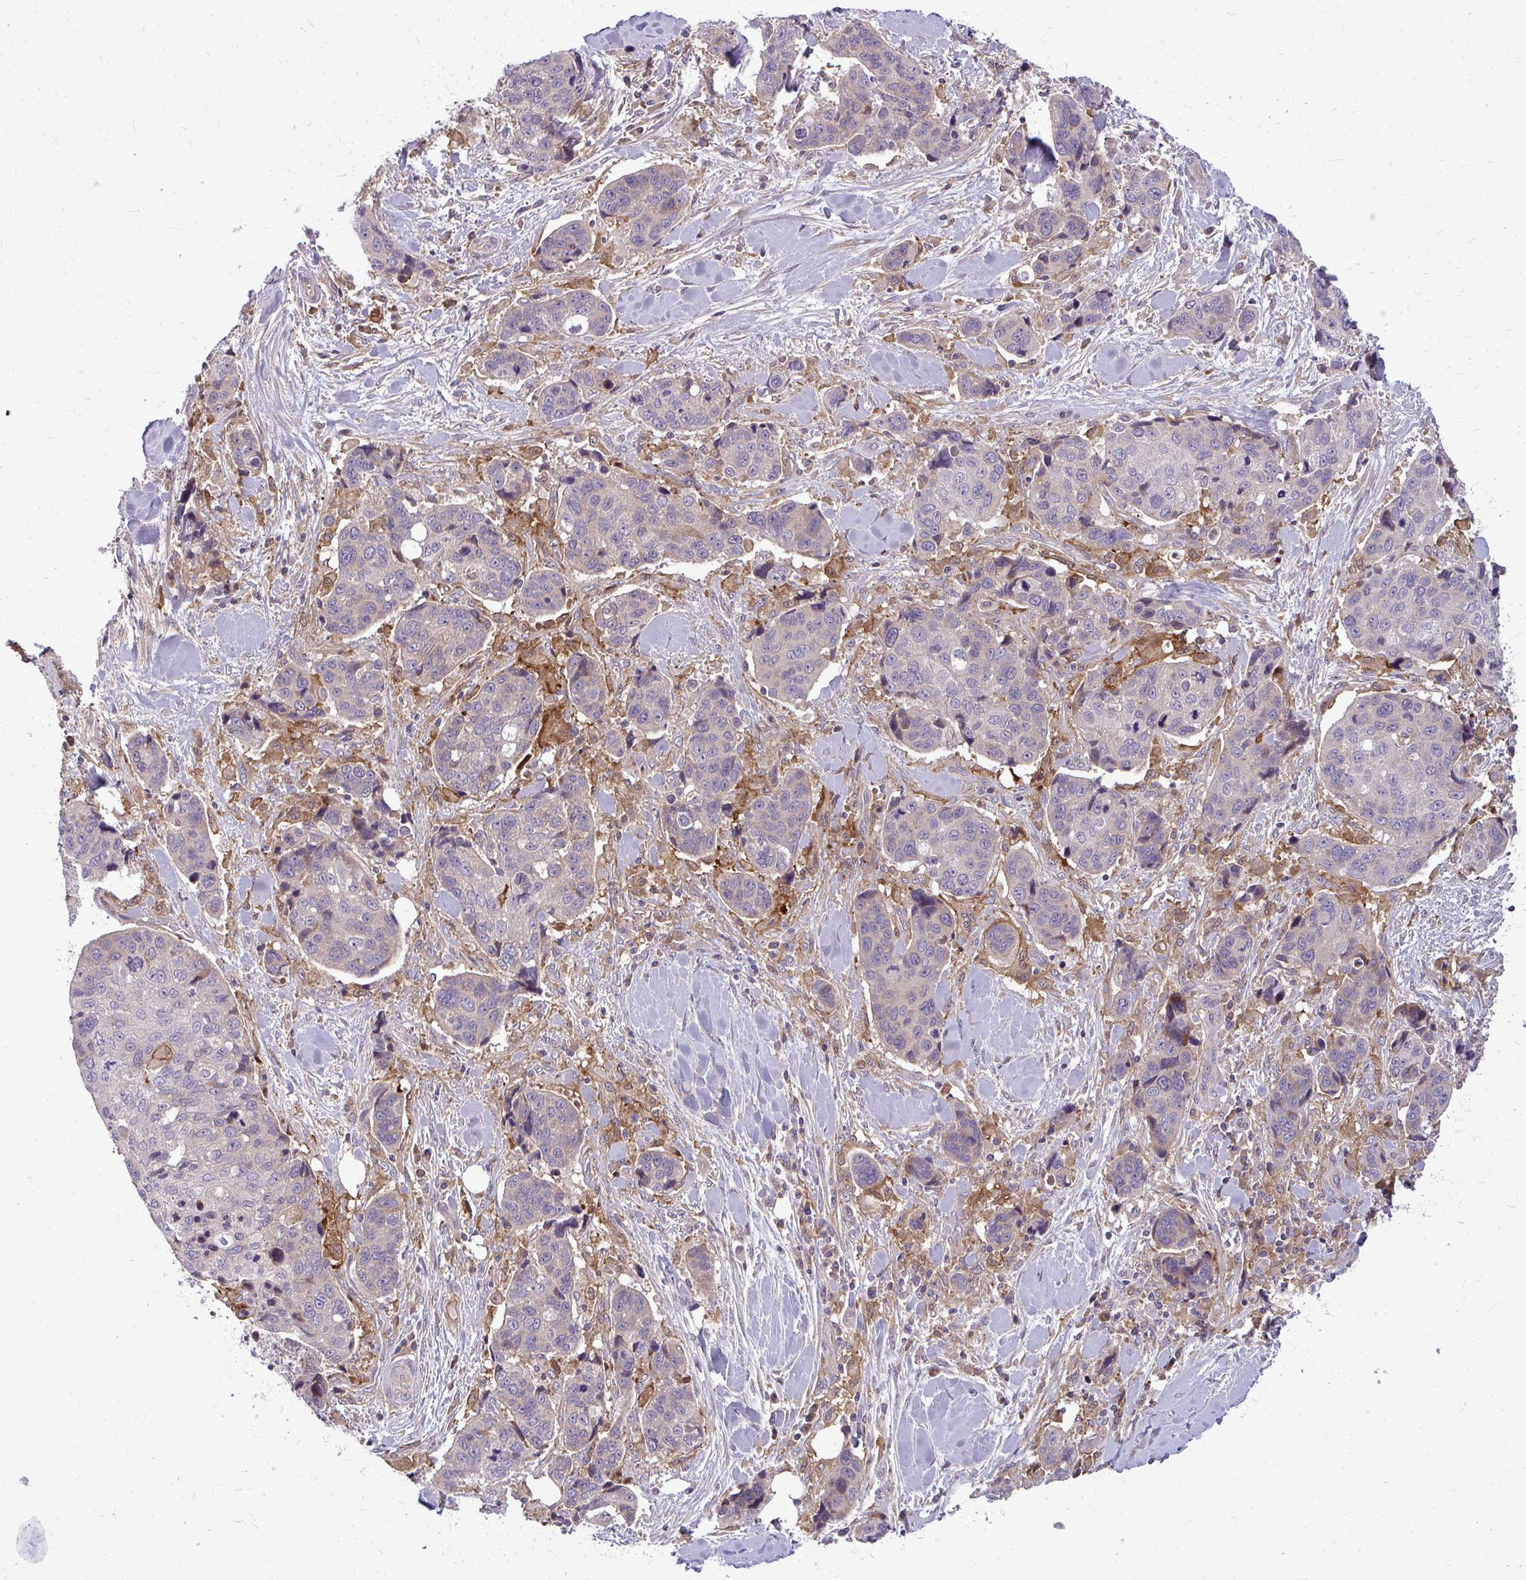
{"staining": {"intensity": "negative", "quantity": "none", "location": "none"}, "tissue": "lung cancer", "cell_type": "Tumor cells", "image_type": "cancer", "snomed": [{"axis": "morphology", "description": "Squamous cell carcinoma, NOS"}, {"axis": "topography", "description": "Lymph node"}, {"axis": "topography", "description": "Lung"}], "caption": "IHC histopathology image of neoplastic tissue: human lung squamous cell carcinoma stained with DAB (3,3'-diaminobenzidine) exhibits no significant protein expression in tumor cells.", "gene": "OXNAD1", "patient": {"sex": "male", "age": 61}}